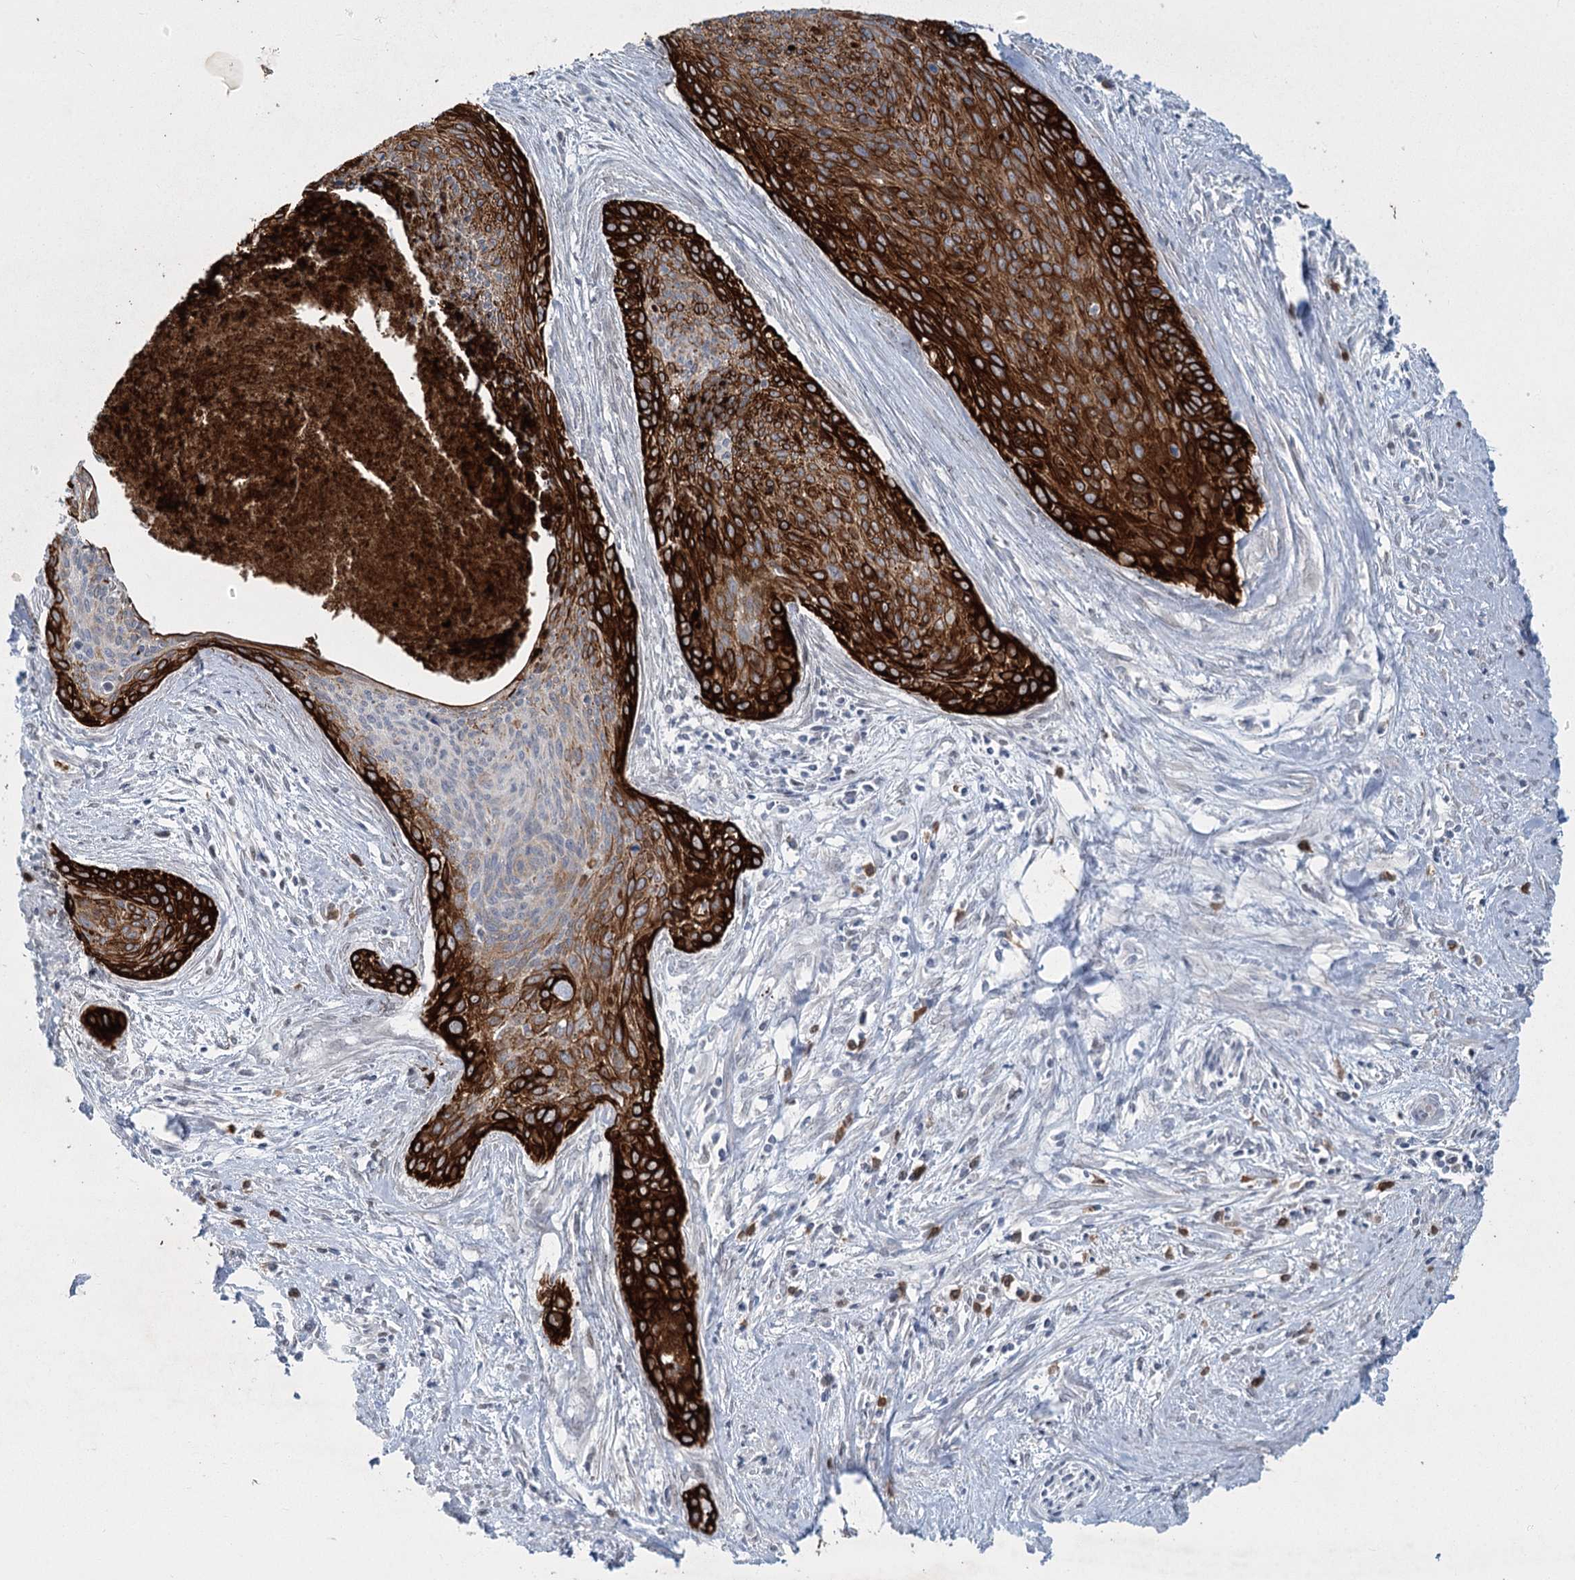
{"staining": {"intensity": "strong", "quantity": "25%-75%", "location": "cytoplasmic/membranous"}, "tissue": "cervical cancer", "cell_type": "Tumor cells", "image_type": "cancer", "snomed": [{"axis": "morphology", "description": "Squamous cell carcinoma, NOS"}, {"axis": "topography", "description": "Cervix"}], "caption": "Cervical squamous cell carcinoma stained with a protein marker shows strong staining in tumor cells.", "gene": "ABITRAM", "patient": {"sex": "female", "age": 55}}